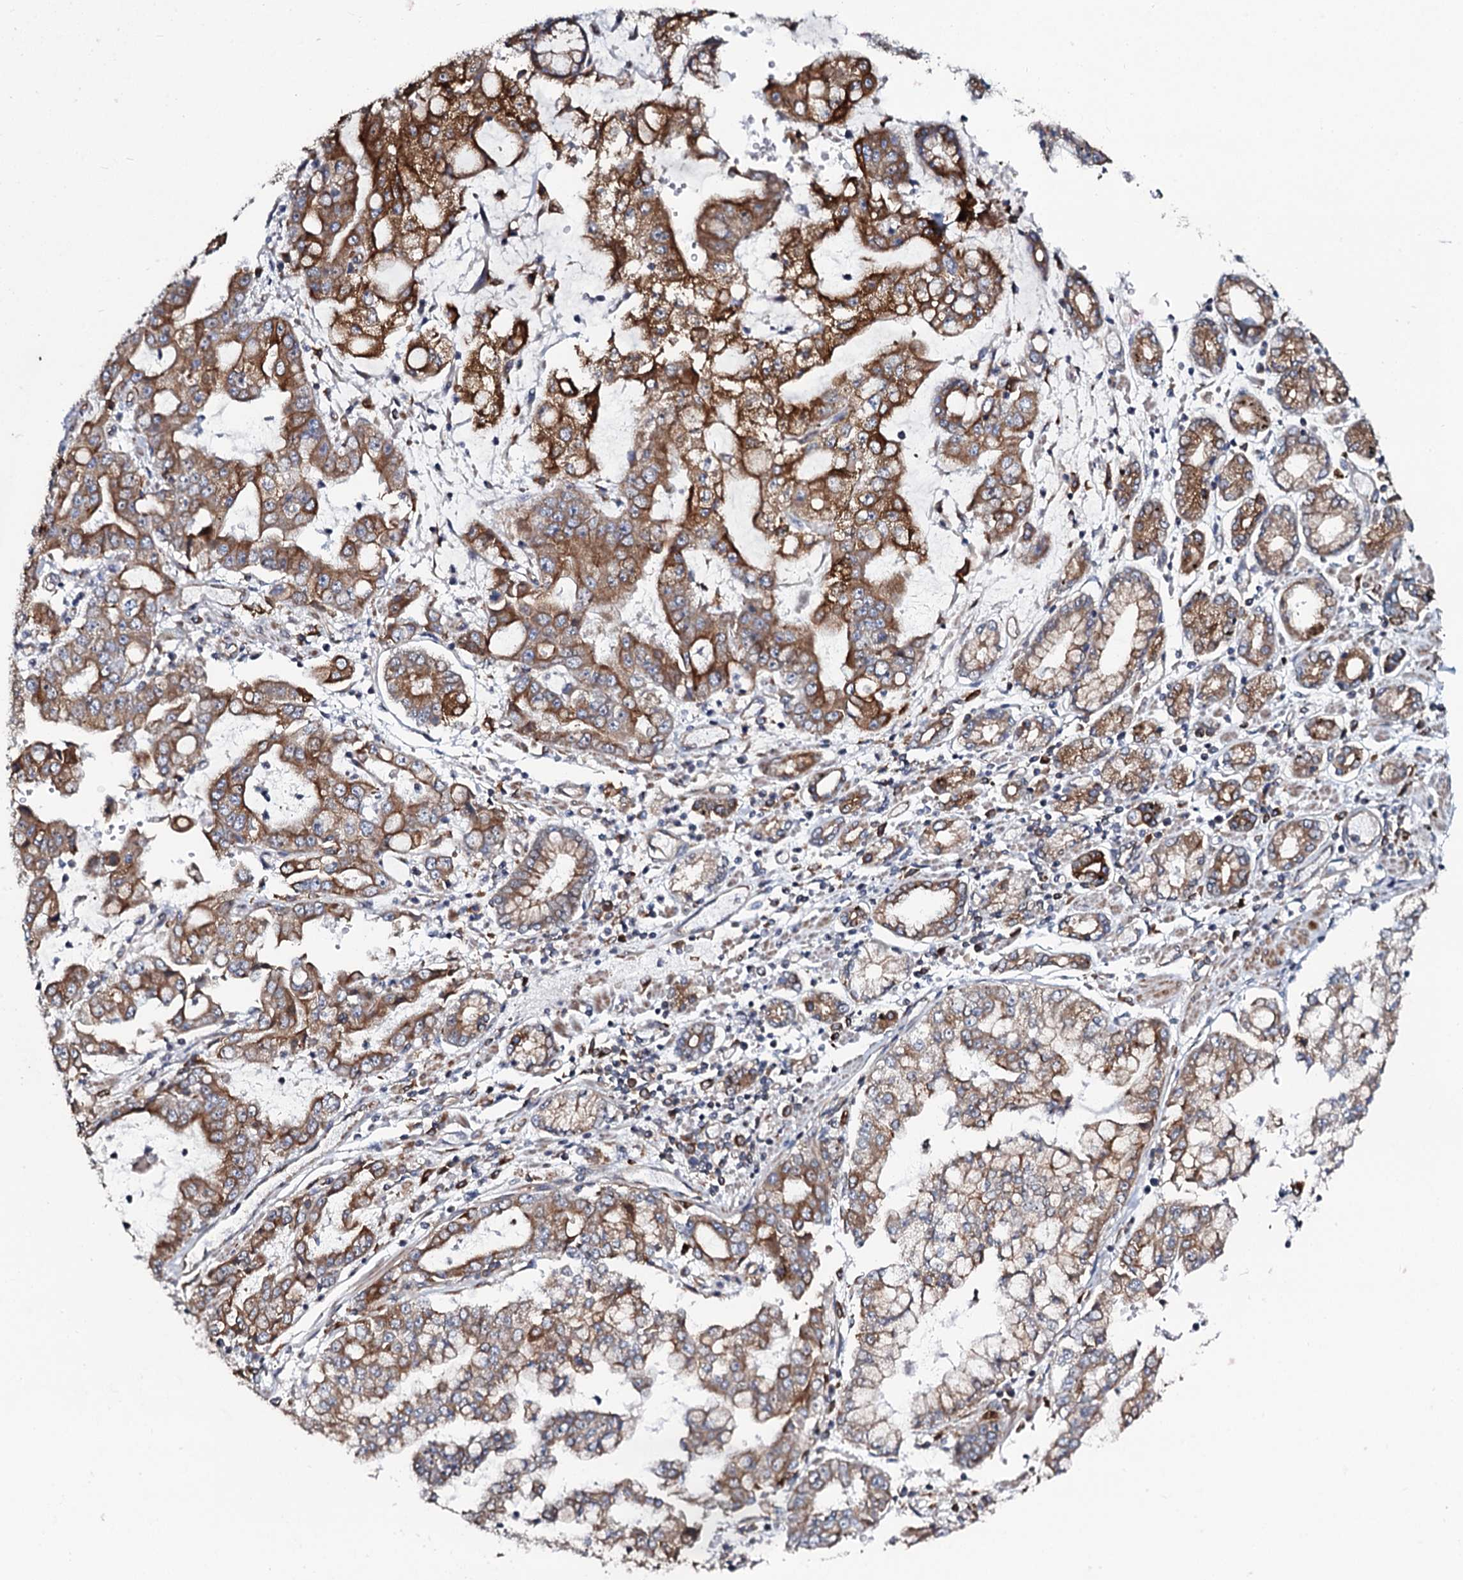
{"staining": {"intensity": "moderate", "quantity": ">75%", "location": "cytoplasmic/membranous"}, "tissue": "stomach cancer", "cell_type": "Tumor cells", "image_type": "cancer", "snomed": [{"axis": "morphology", "description": "Adenocarcinoma, NOS"}, {"axis": "topography", "description": "Stomach"}], "caption": "Immunohistochemistry (IHC) of human stomach cancer shows medium levels of moderate cytoplasmic/membranous expression in approximately >75% of tumor cells.", "gene": "TMEM151A", "patient": {"sex": "male", "age": 76}}